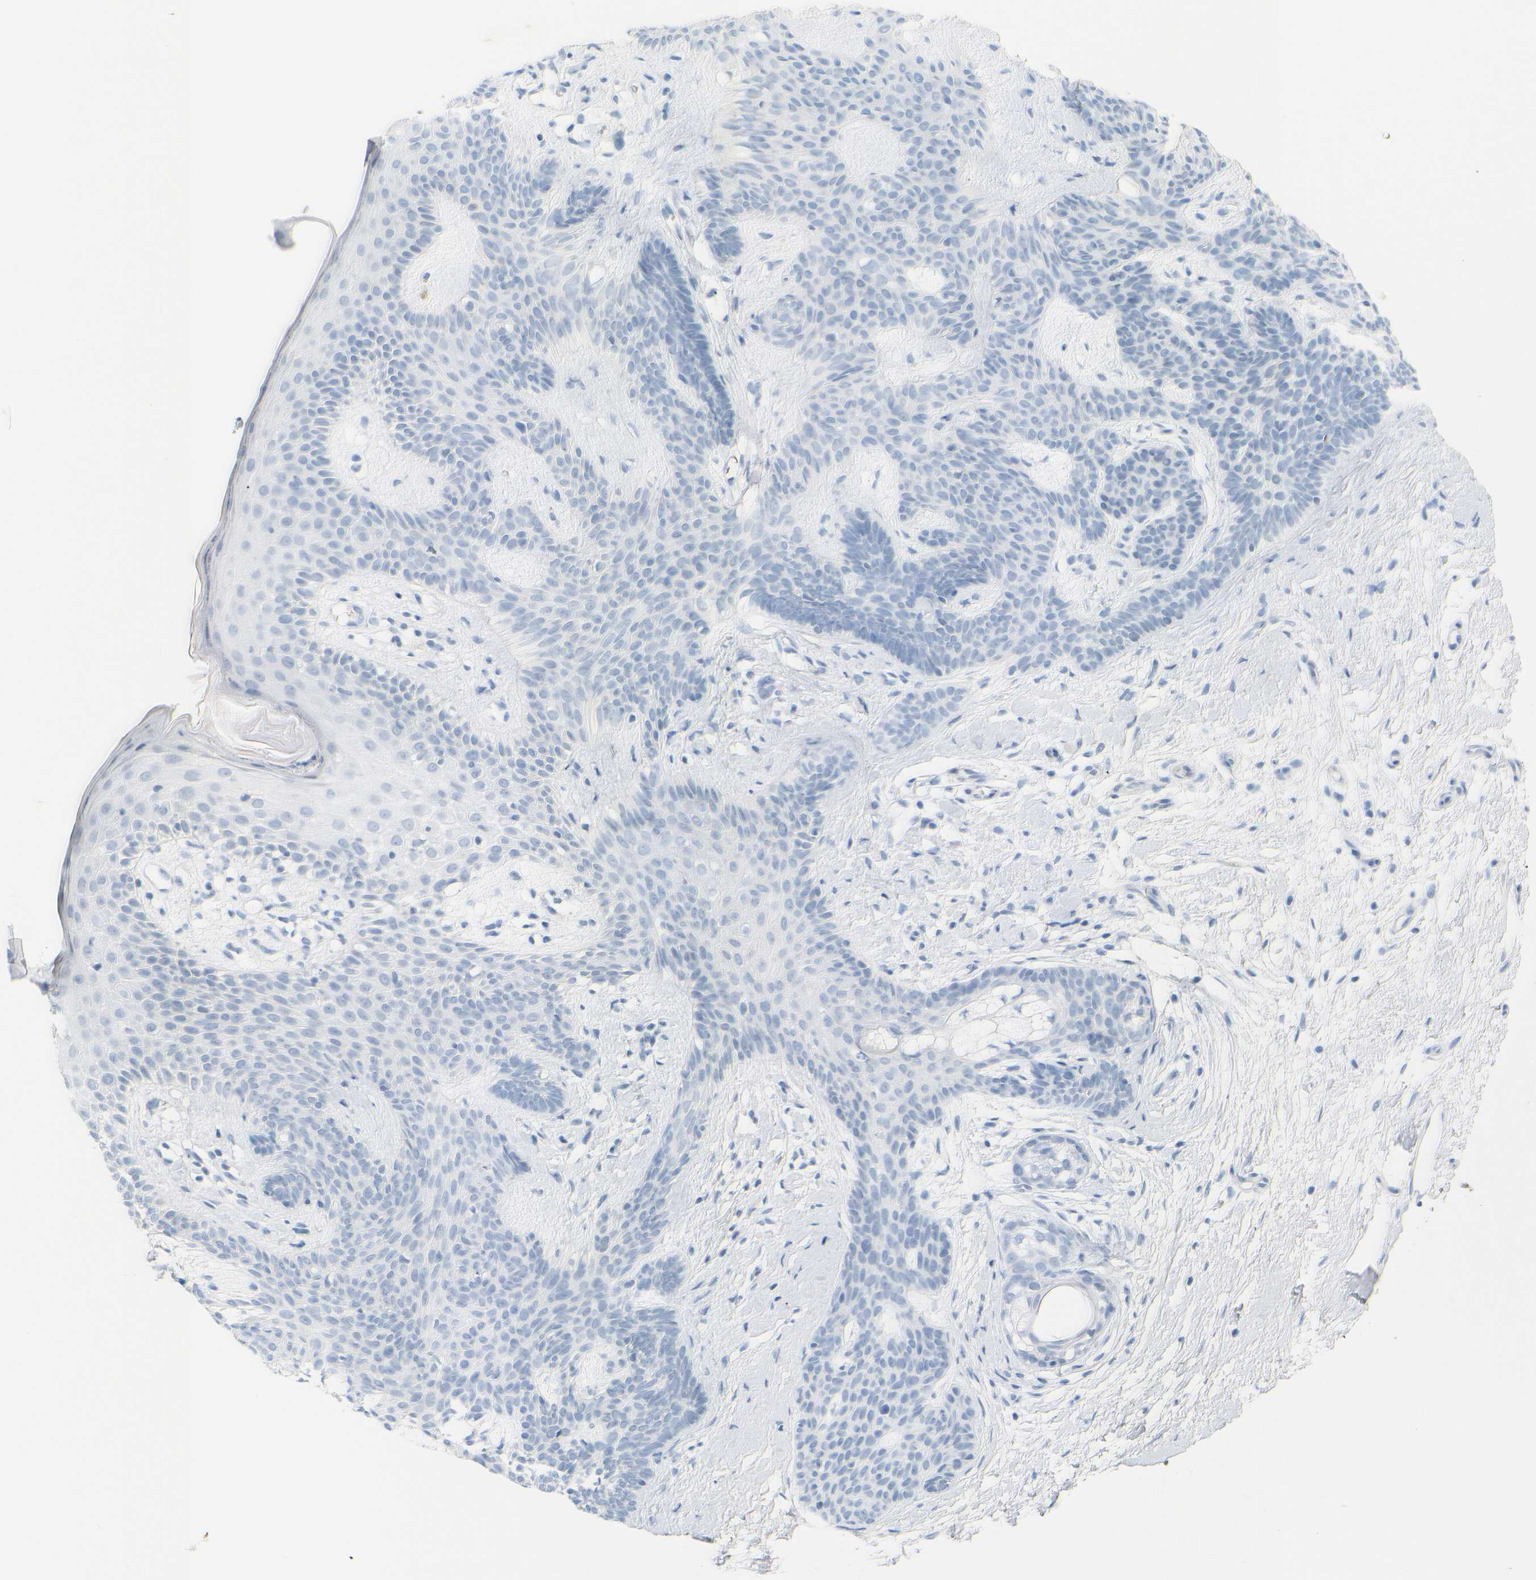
{"staining": {"intensity": "negative", "quantity": "none", "location": "none"}, "tissue": "skin cancer", "cell_type": "Tumor cells", "image_type": "cancer", "snomed": [{"axis": "morphology", "description": "Developmental malformation"}, {"axis": "morphology", "description": "Basal cell carcinoma"}, {"axis": "topography", "description": "Skin"}], "caption": "DAB (3,3'-diaminobenzidine) immunohistochemical staining of human skin basal cell carcinoma exhibits no significant expression in tumor cells.", "gene": "OPN1SW", "patient": {"sex": "female", "age": 62}}